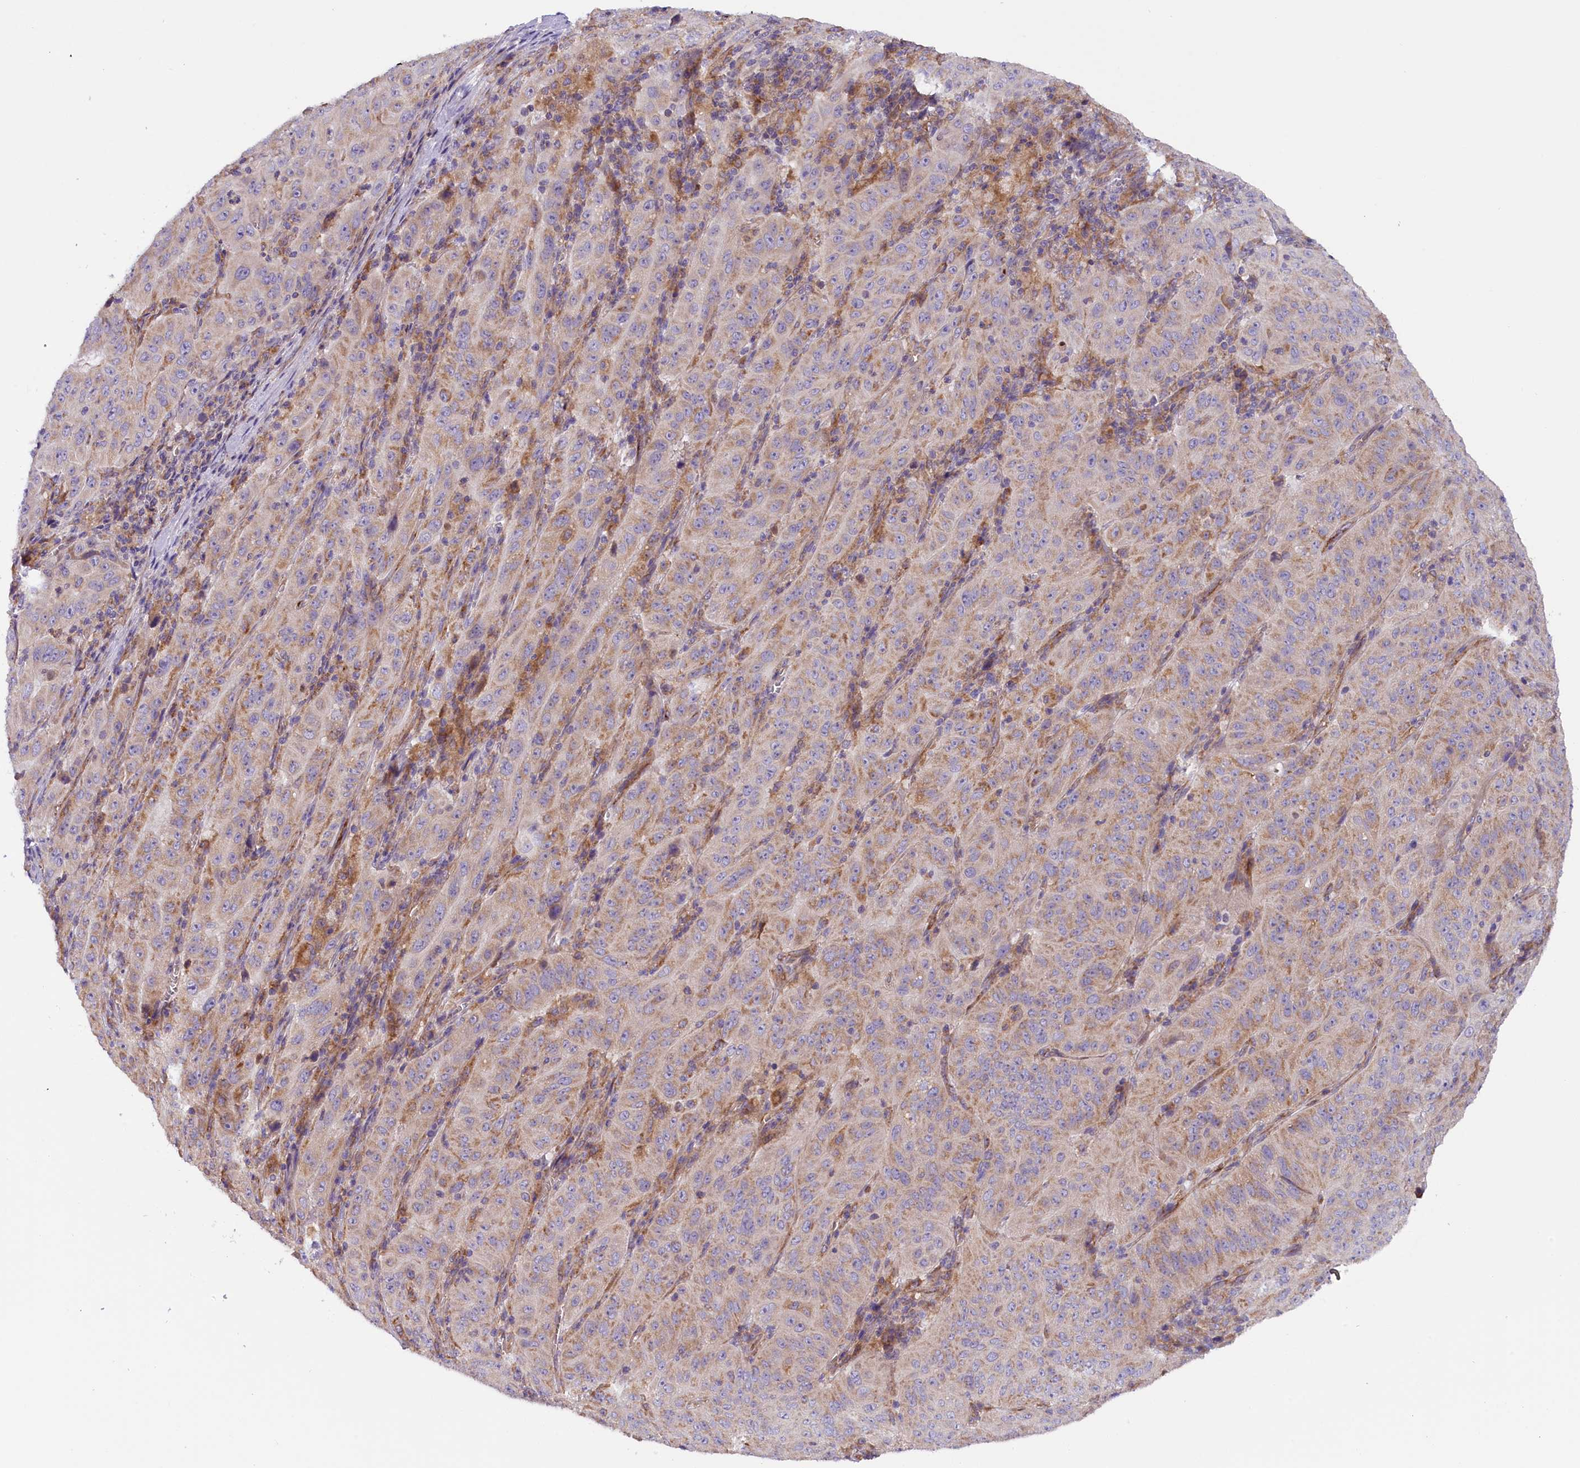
{"staining": {"intensity": "weak", "quantity": "25%-75%", "location": "cytoplasmic/membranous"}, "tissue": "pancreatic cancer", "cell_type": "Tumor cells", "image_type": "cancer", "snomed": [{"axis": "morphology", "description": "Adenocarcinoma, NOS"}, {"axis": "topography", "description": "Pancreas"}], "caption": "Adenocarcinoma (pancreatic) stained with DAB immunohistochemistry (IHC) reveals low levels of weak cytoplasmic/membranous expression in approximately 25%-75% of tumor cells.", "gene": "DNAJB9", "patient": {"sex": "male", "age": 63}}